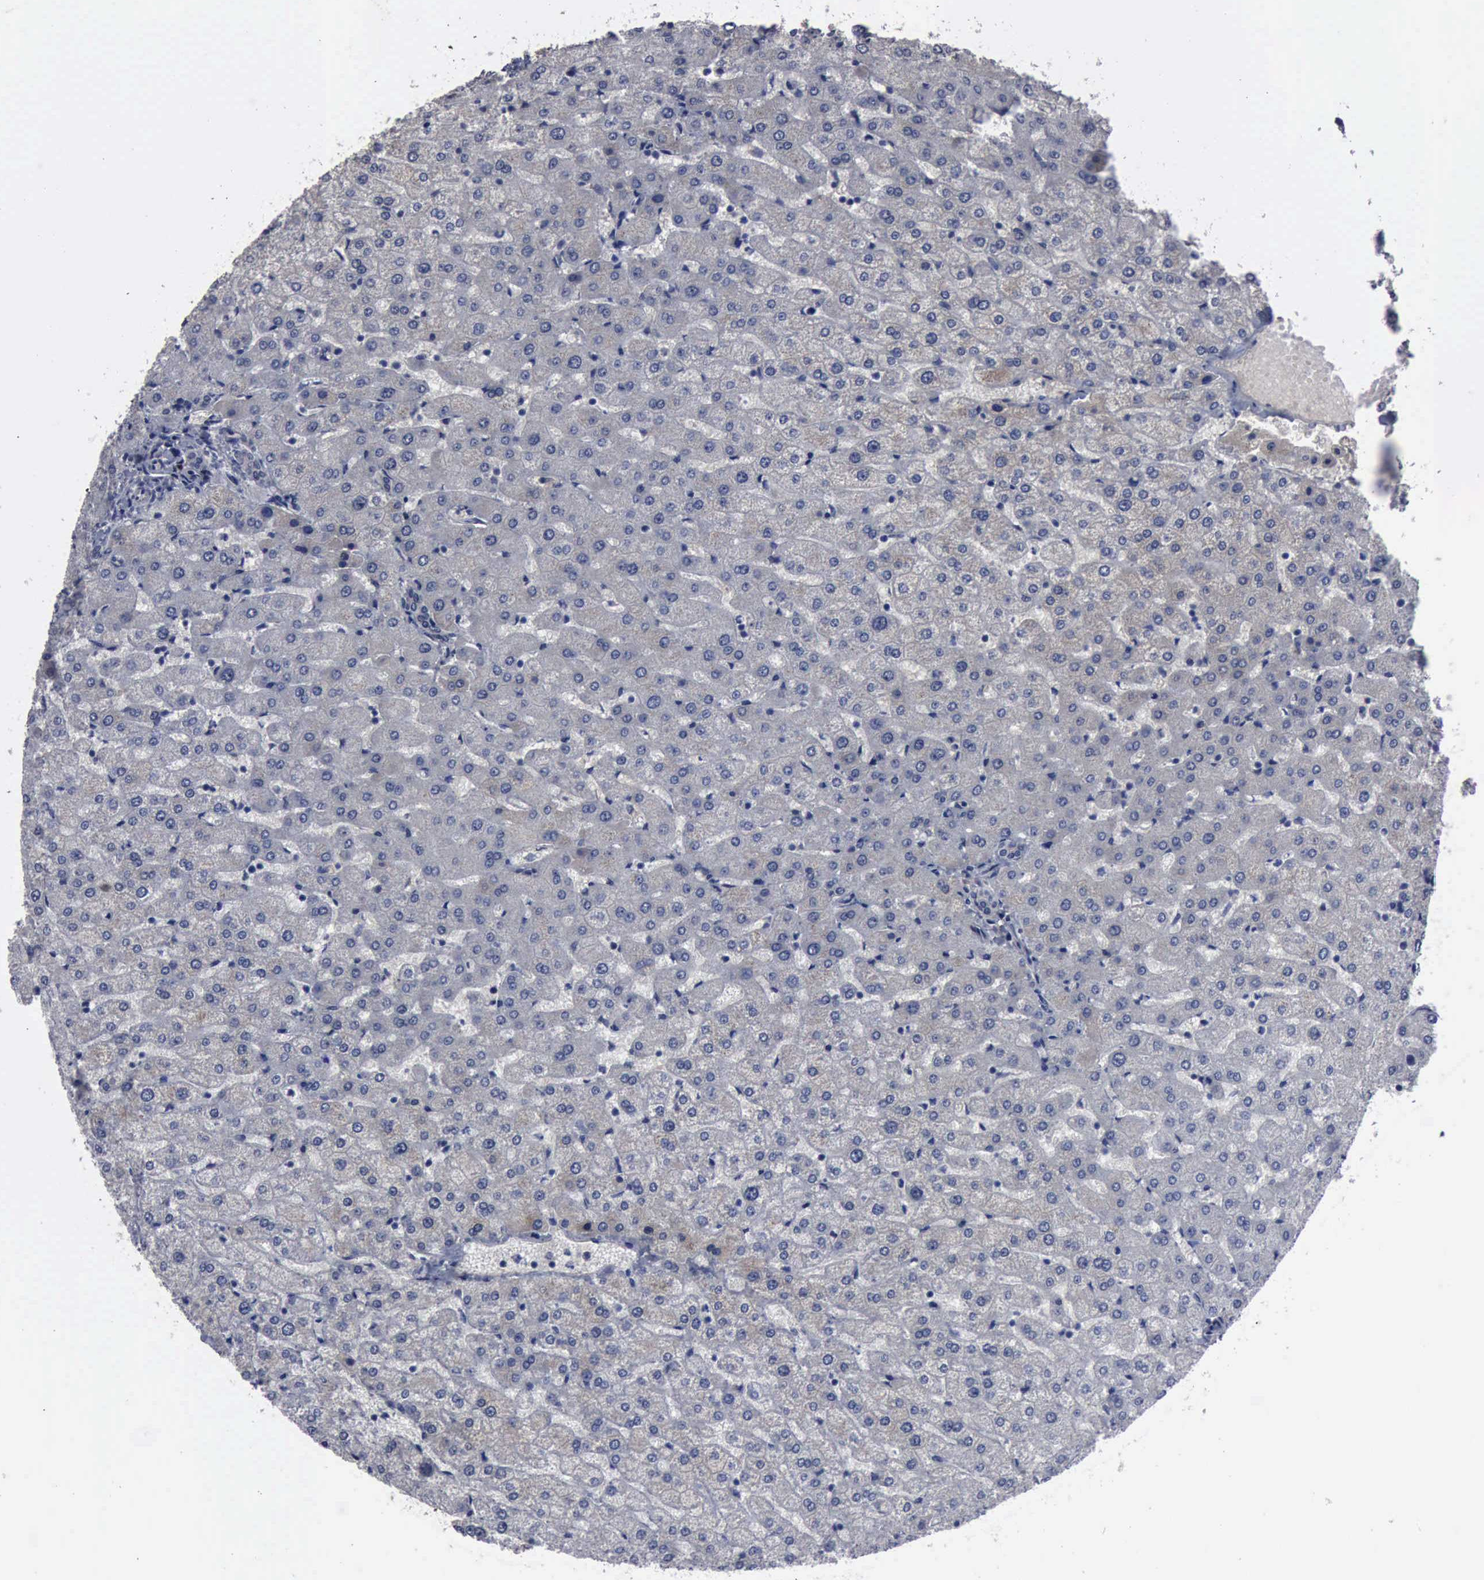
{"staining": {"intensity": "weak", "quantity": ">75%", "location": "cytoplasmic/membranous"}, "tissue": "liver", "cell_type": "Cholangiocytes", "image_type": "normal", "snomed": [{"axis": "morphology", "description": "Normal tissue, NOS"}, {"axis": "morphology", "description": "Fibrosis, NOS"}, {"axis": "topography", "description": "Liver"}], "caption": "Immunohistochemistry (IHC) of normal liver displays low levels of weak cytoplasmic/membranous positivity in about >75% of cholangiocytes.", "gene": "MYO18B", "patient": {"sex": "female", "age": 29}}